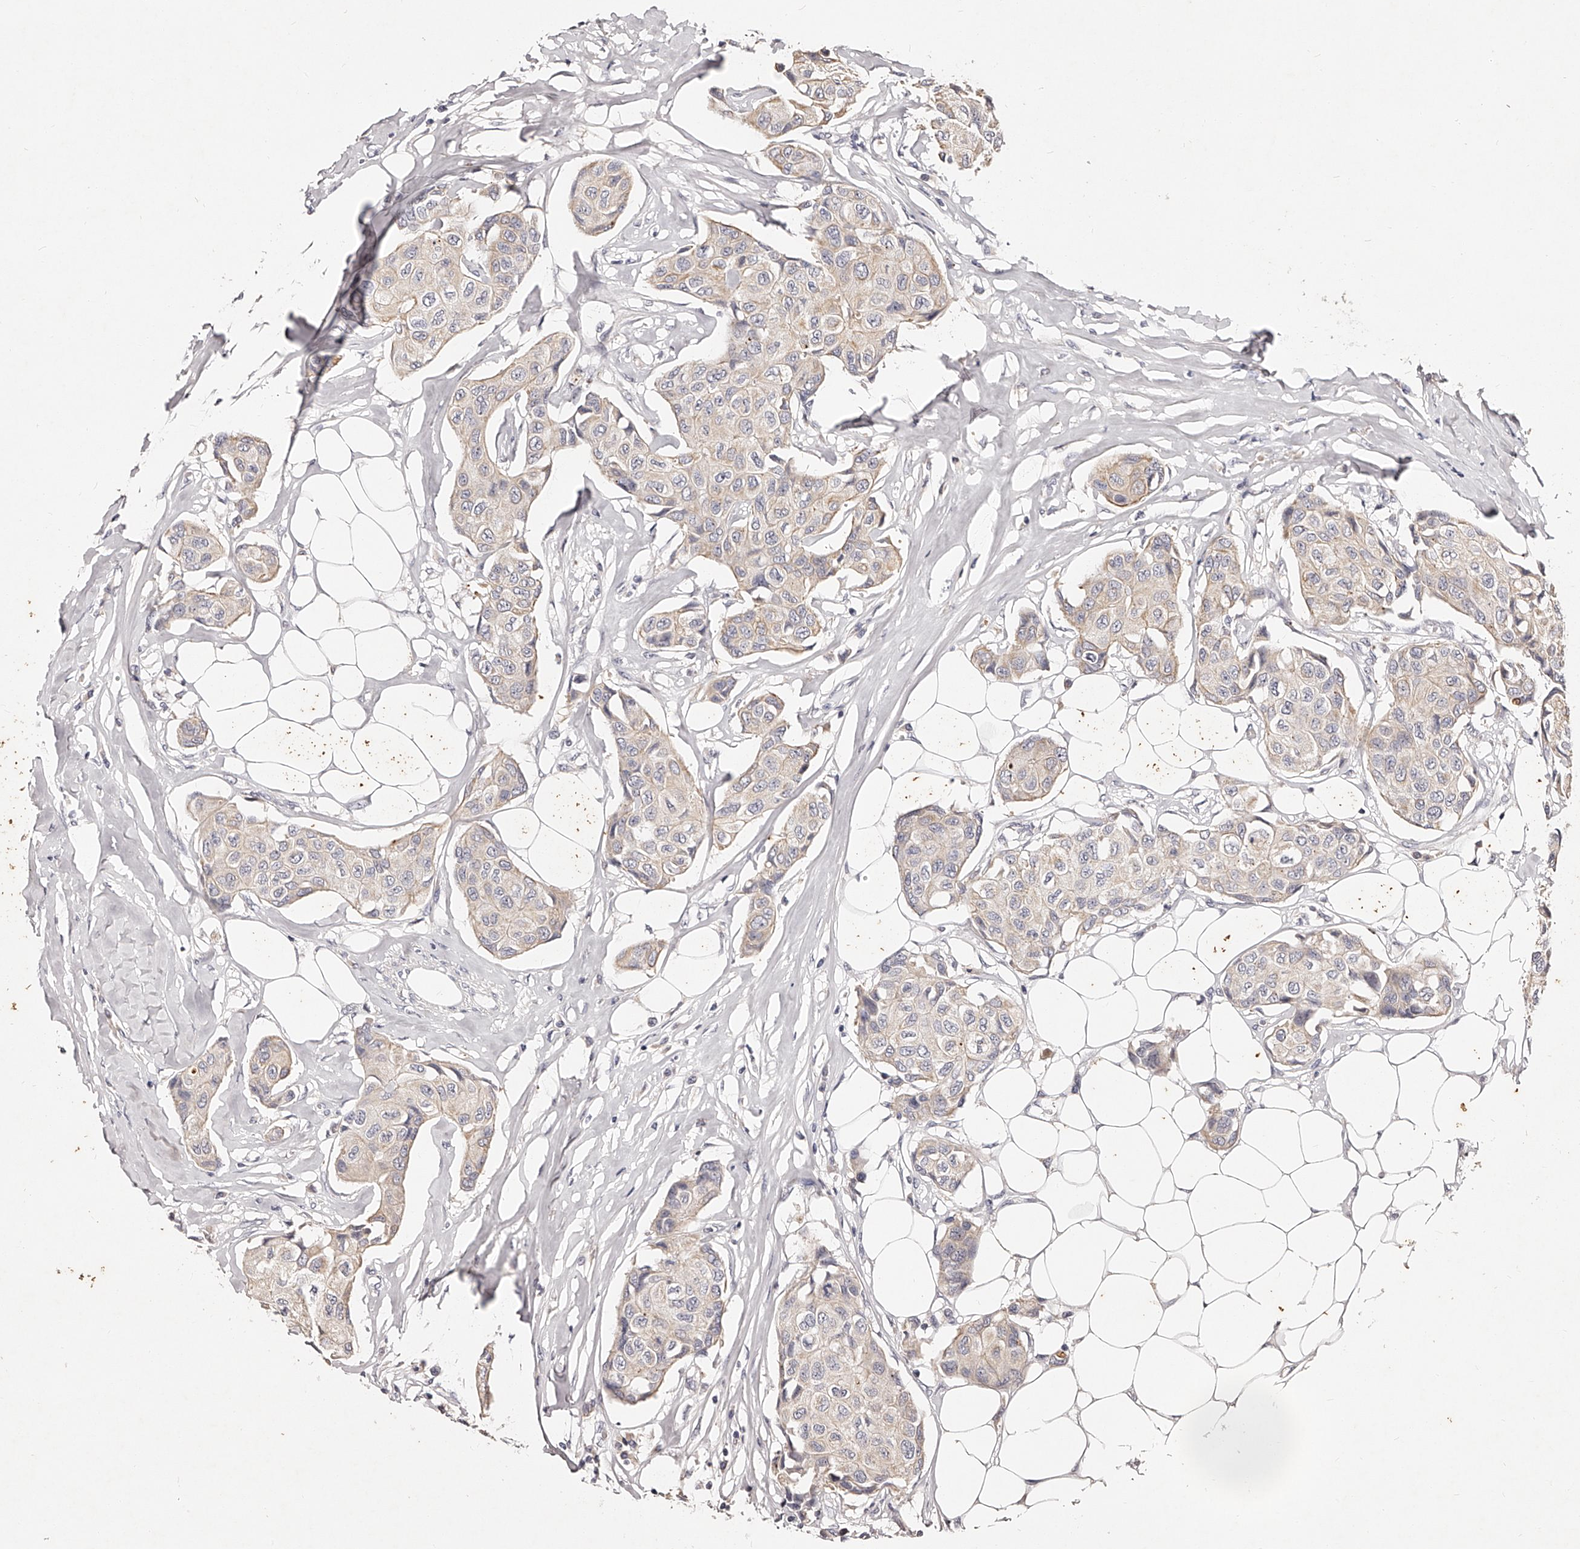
{"staining": {"intensity": "negative", "quantity": "none", "location": "none"}, "tissue": "breast cancer", "cell_type": "Tumor cells", "image_type": "cancer", "snomed": [{"axis": "morphology", "description": "Duct carcinoma"}, {"axis": "topography", "description": "Breast"}], "caption": "Immunohistochemistry (IHC) image of breast cancer stained for a protein (brown), which demonstrates no expression in tumor cells.", "gene": "PHACTR1", "patient": {"sex": "female", "age": 80}}